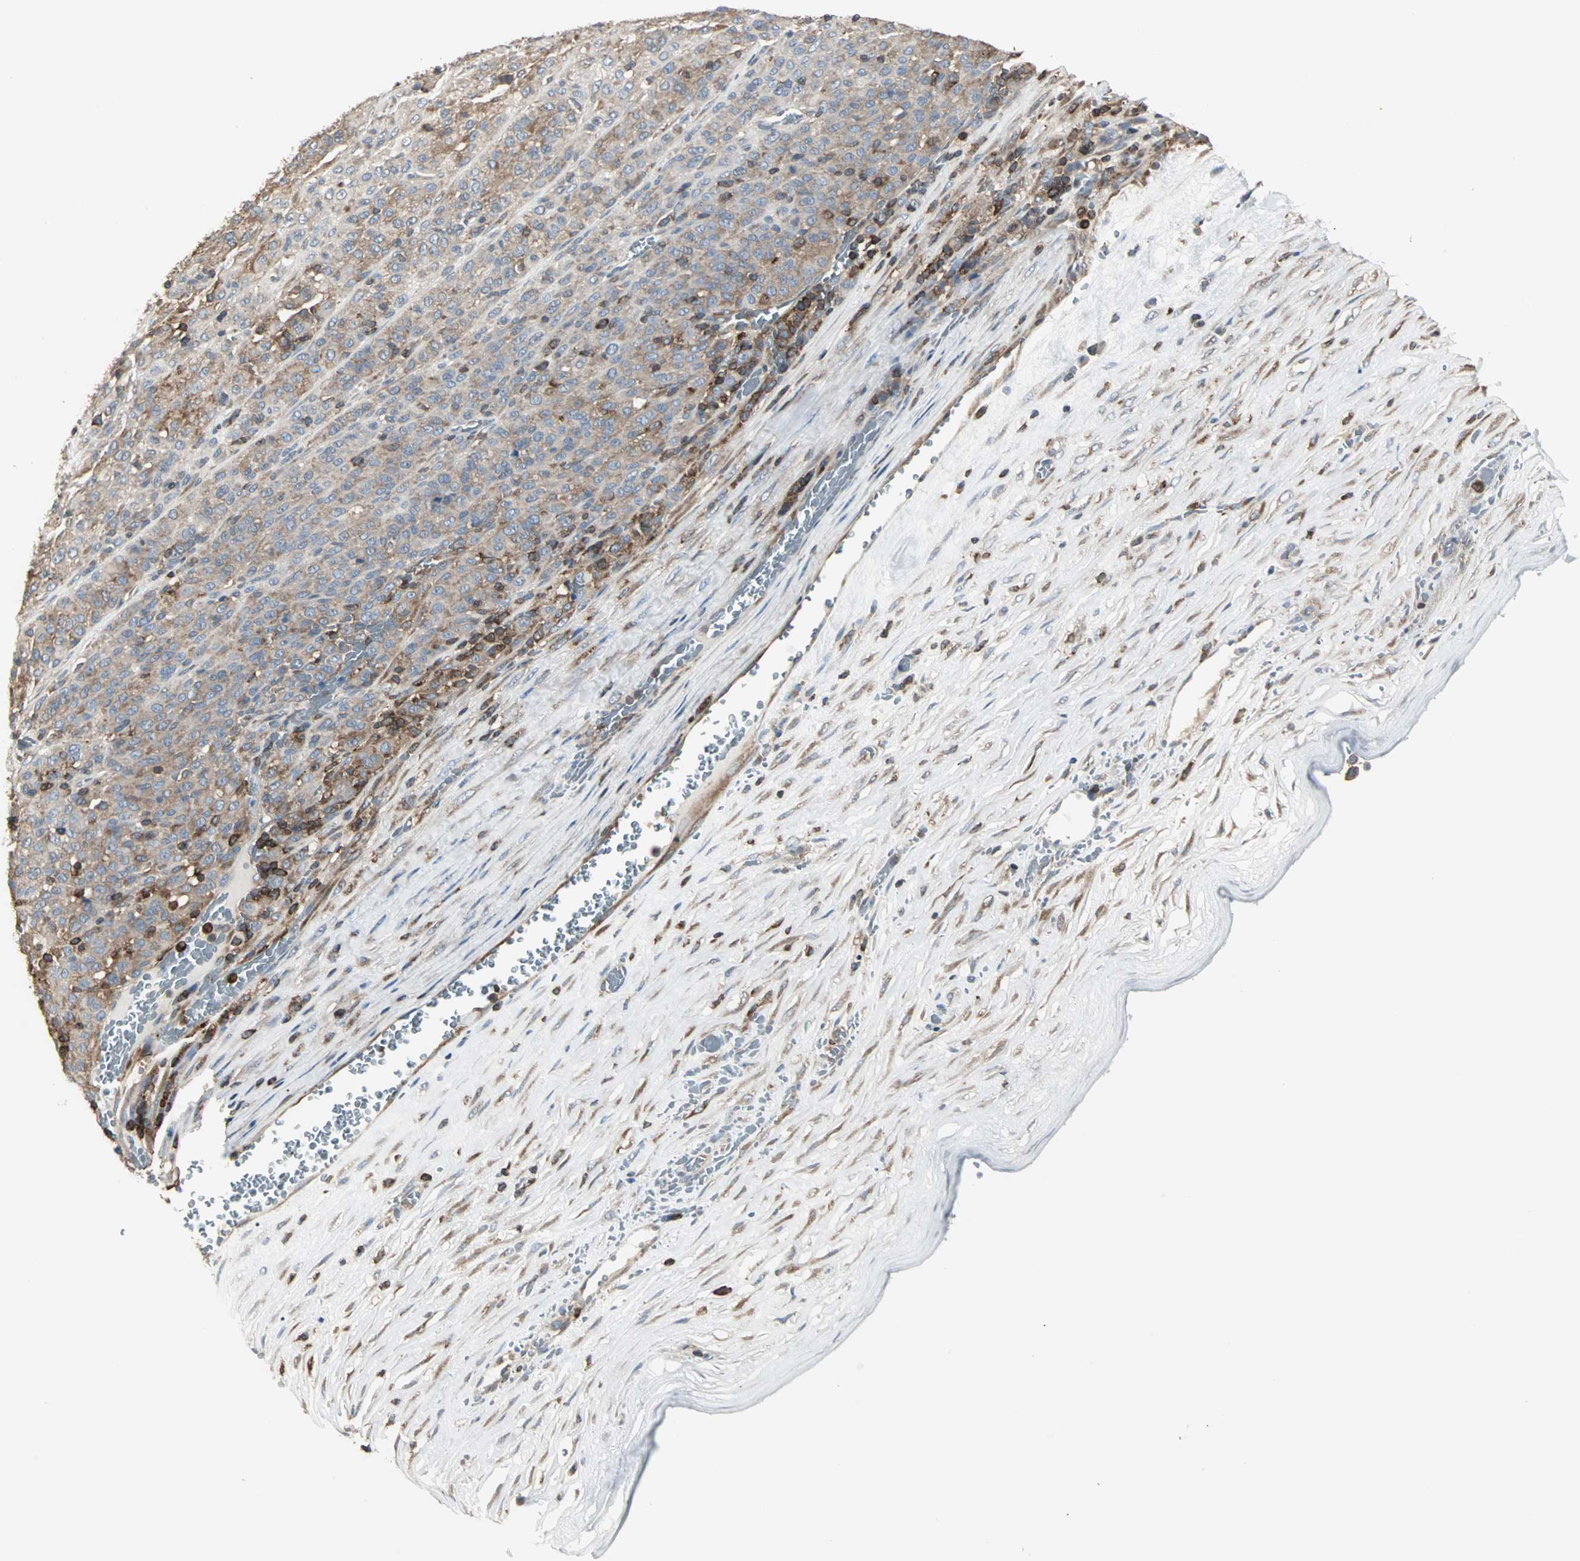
{"staining": {"intensity": "moderate", "quantity": ">75%", "location": "cytoplasmic/membranous"}, "tissue": "melanoma", "cell_type": "Tumor cells", "image_type": "cancer", "snomed": [{"axis": "morphology", "description": "Malignant melanoma, Metastatic site"}, {"axis": "topography", "description": "Pancreas"}], "caption": "Brown immunohistochemical staining in malignant melanoma (metastatic site) displays moderate cytoplasmic/membranous expression in about >75% of tumor cells.", "gene": "LRRFIP1", "patient": {"sex": "female", "age": 30}}